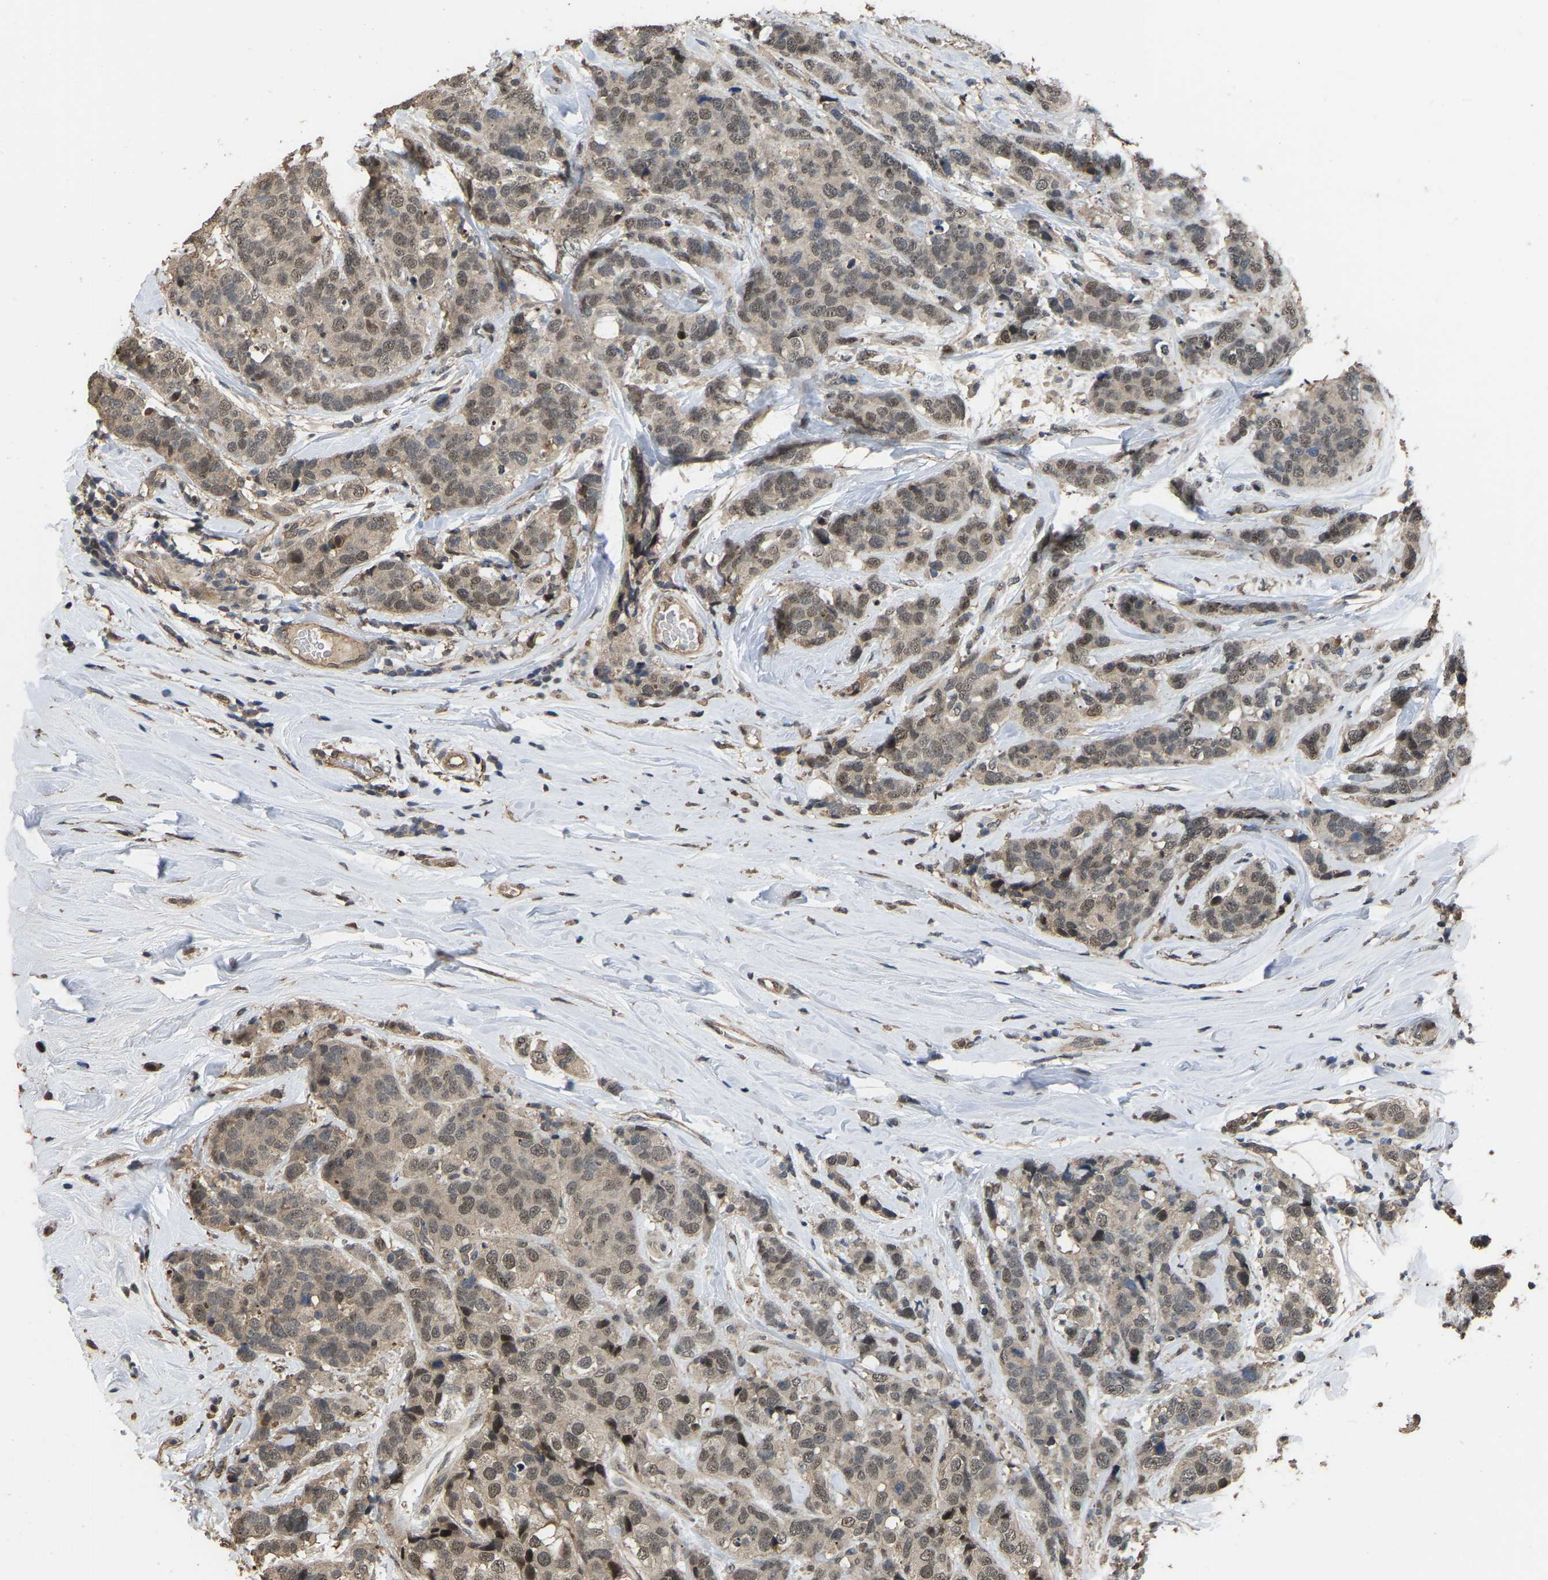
{"staining": {"intensity": "moderate", "quantity": ">75%", "location": "nuclear"}, "tissue": "breast cancer", "cell_type": "Tumor cells", "image_type": "cancer", "snomed": [{"axis": "morphology", "description": "Lobular carcinoma"}, {"axis": "topography", "description": "Breast"}], "caption": "Protein expression analysis of human breast lobular carcinoma reveals moderate nuclear staining in about >75% of tumor cells. The staining was performed using DAB, with brown indicating positive protein expression. Nuclei are stained blue with hematoxylin.", "gene": "ARHGAP23", "patient": {"sex": "female", "age": 59}}